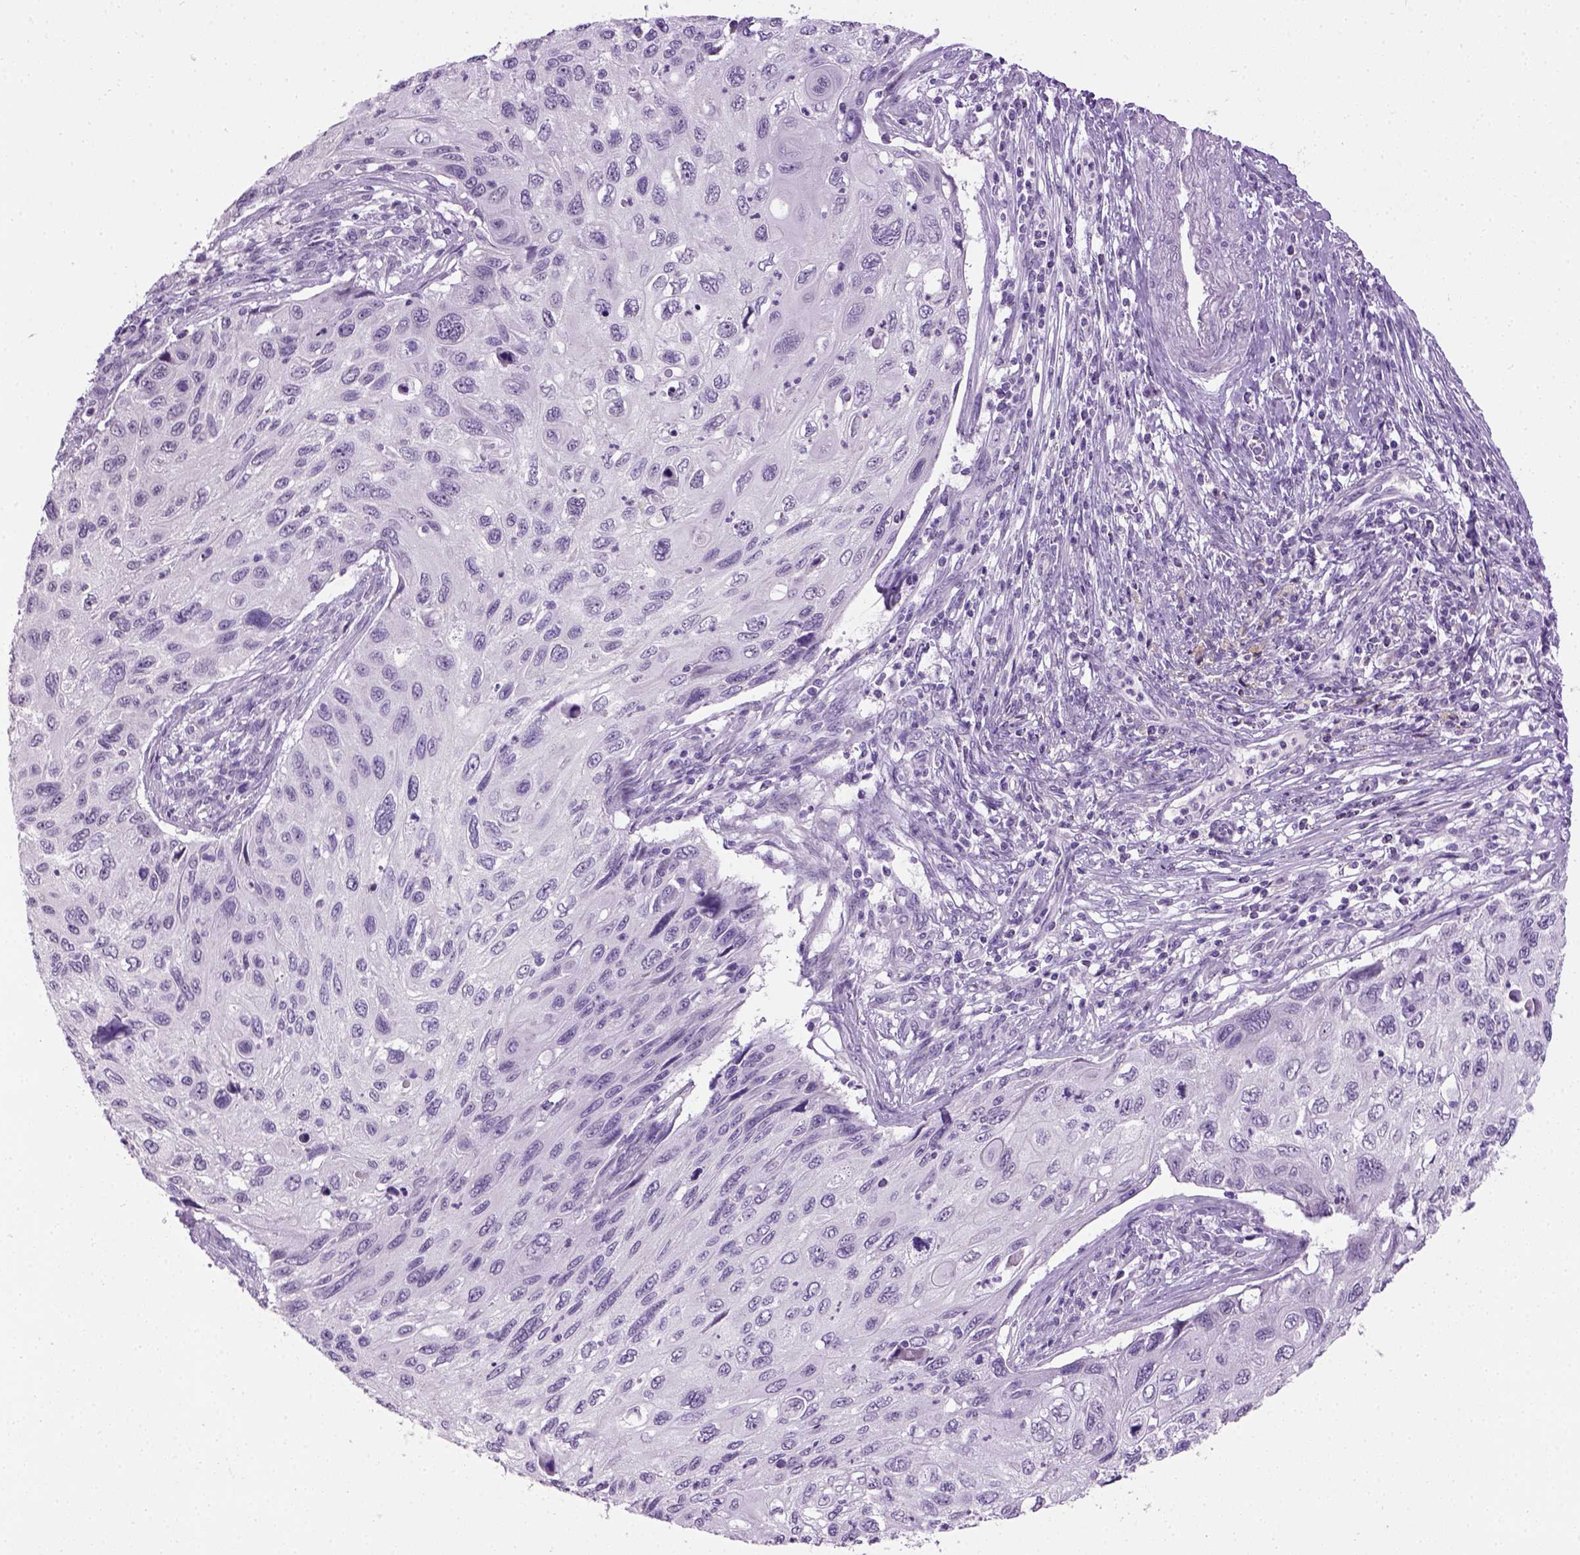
{"staining": {"intensity": "negative", "quantity": "none", "location": "none"}, "tissue": "cervical cancer", "cell_type": "Tumor cells", "image_type": "cancer", "snomed": [{"axis": "morphology", "description": "Squamous cell carcinoma, NOS"}, {"axis": "topography", "description": "Cervix"}], "caption": "Tumor cells are negative for protein expression in human cervical cancer (squamous cell carcinoma).", "gene": "GABRB2", "patient": {"sex": "female", "age": 70}}